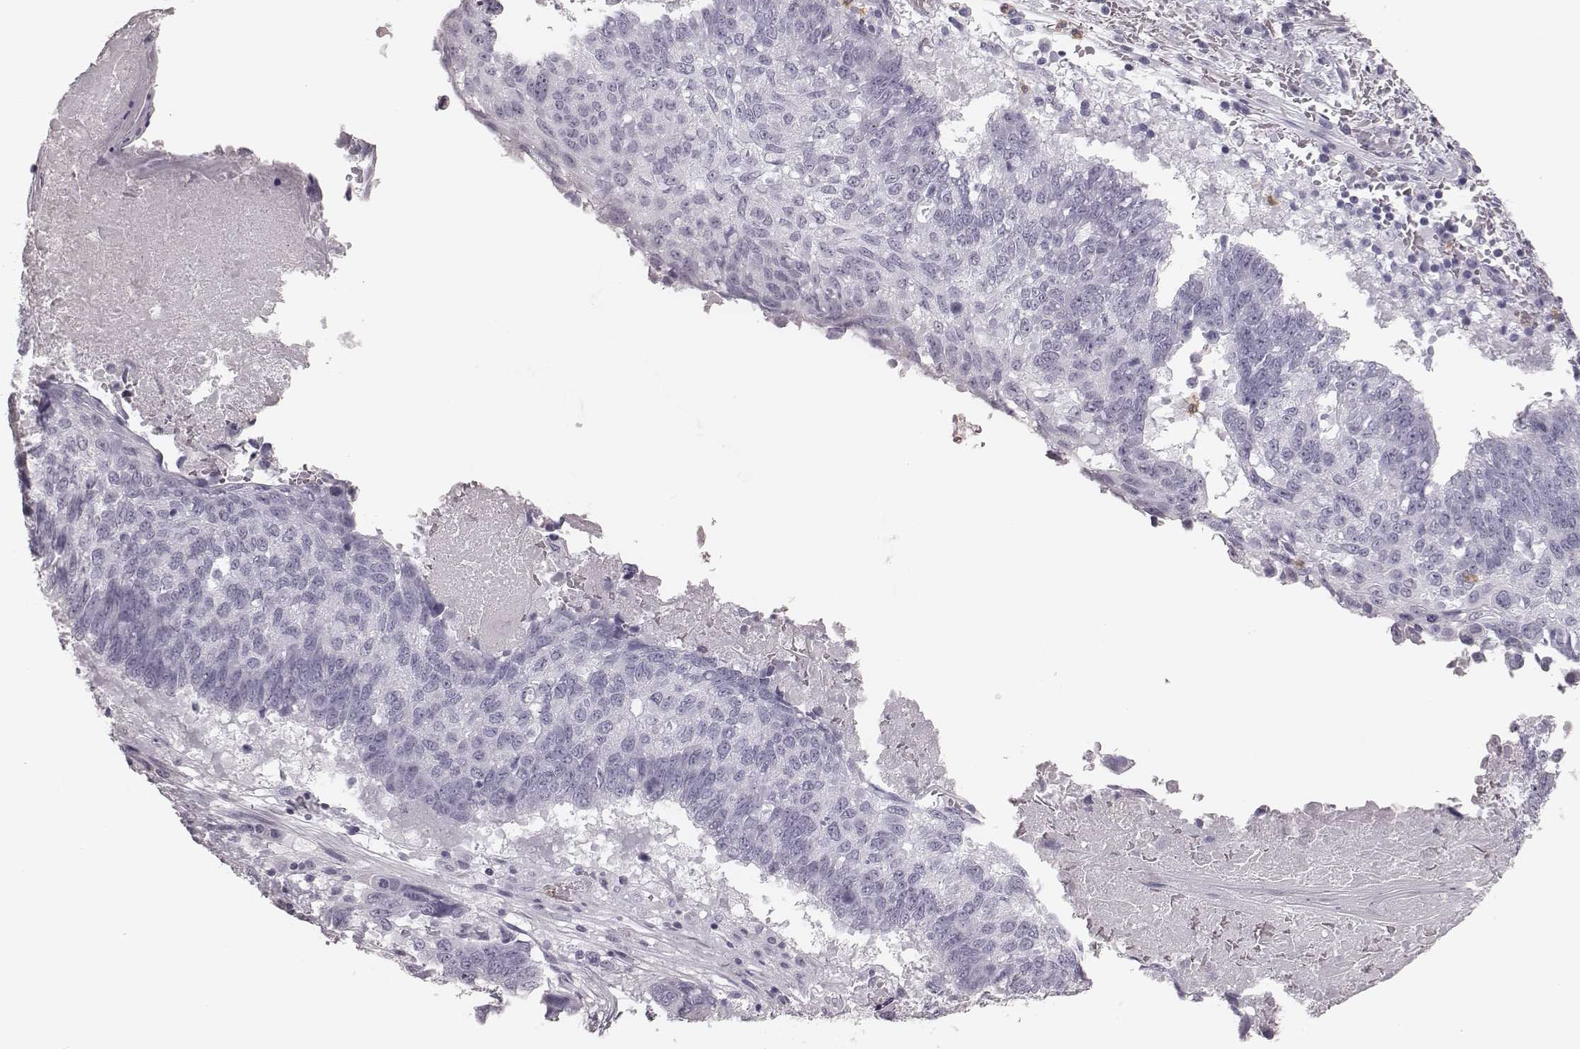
{"staining": {"intensity": "negative", "quantity": "none", "location": "none"}, "tissue": "lung cancer", "cell_type": "Tumor cells", "image_type": "cancer", "snomed": [{"axis": "morphology", "description": "Squamous cell carcinoma, NOS"}, {"axis": "topography", "description": "Lung"}], "caption": "DAB immunohistochemical staining of human lung squamous cell carcinoma displays no significant positivity in tumor cells. The staining is performed using DAB (3,3'-diaminobenzidine) brown chromogen with nuclei counter-stained in using hematoxylin.", "gene": "ELANE", "patient": {"sex": "male", "age": 73}}